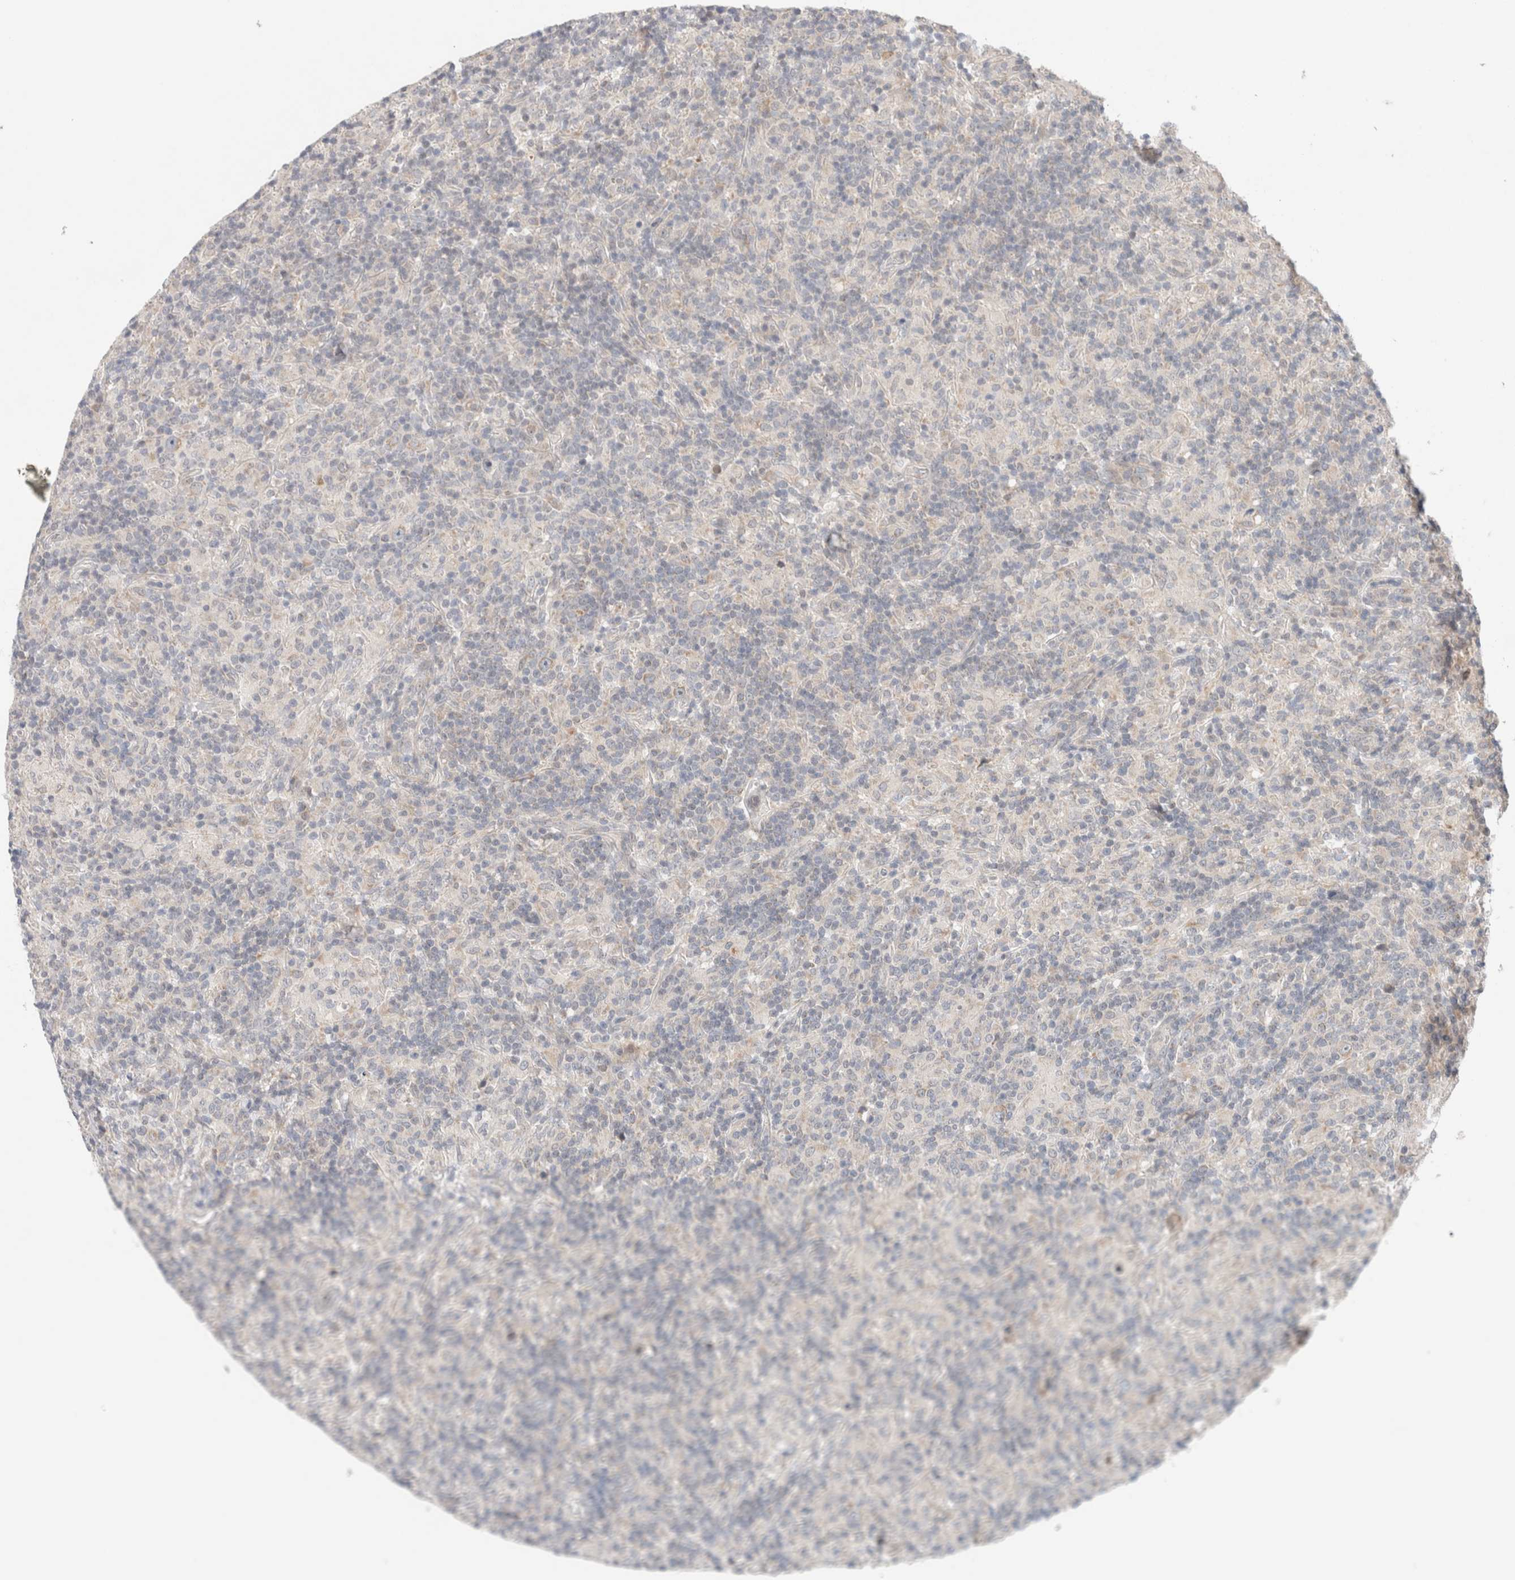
{"staining": {"intensity": "weak", "quantity": "25%-75%", "location": "cytoplasmic/membranous"}, "tissue": "lymphoma", "cell_type": "Tumor cells", "image_type": "cancer", "snomed": [{"axis": "morphology", "description": "Hodgkin's disease, NOS"}, {"axis": "topography", "description": "Lymph node"}], "caption": "Protein expression by IHC exhibits weak cytoplasmic/membranous positivity in about 25%-75% of tumor cells in Hodgkin's disease.", "gene": "ERI3", "patient": {"sex": "male", "age": 70}}